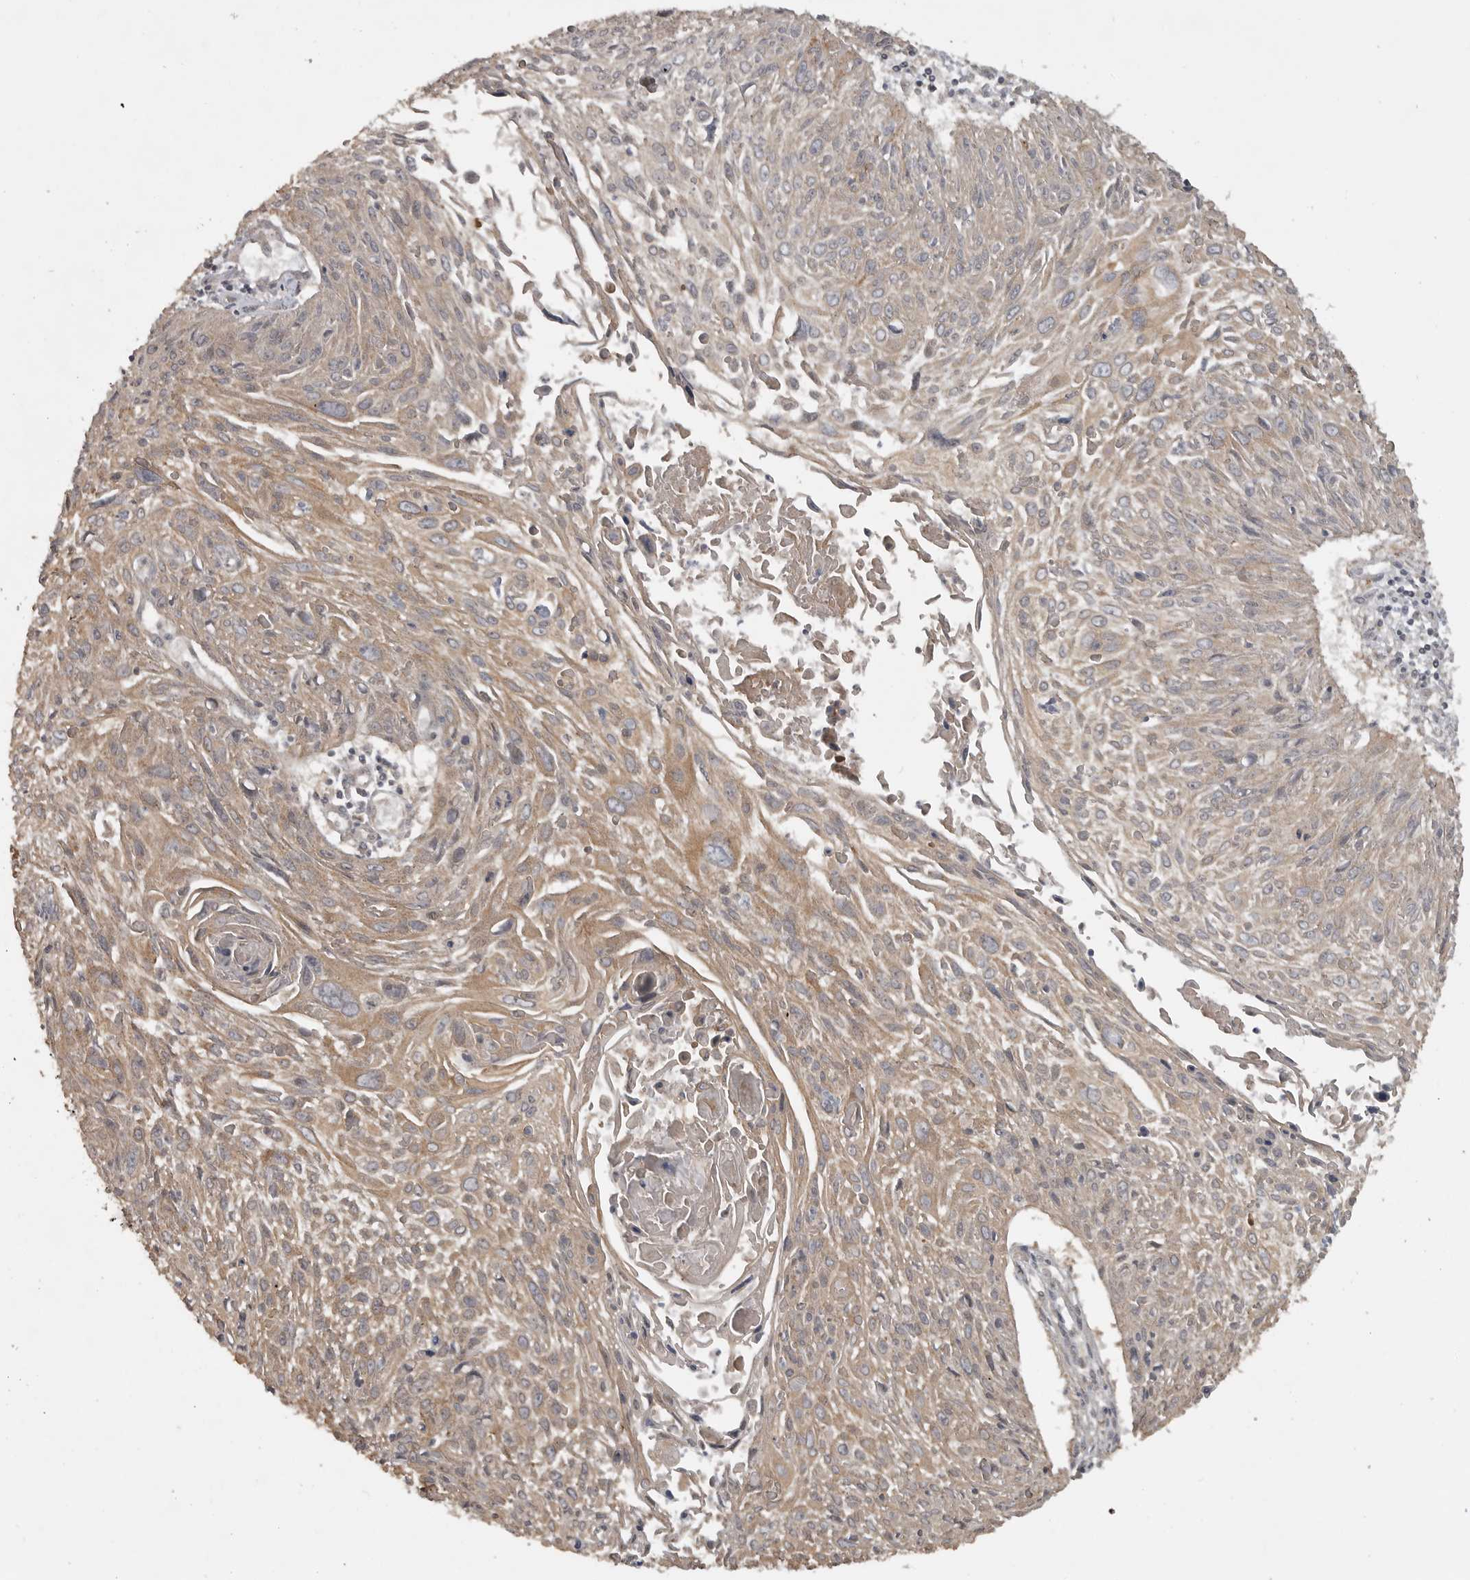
{"staining": {"intensity": "weak", "quantity": ">75%", "location": "cytoplasmic/membranous"}, "tissue": "cervical cancer", "cell_type": "Tumor cells", "image_type": "cancer", "snomed": [{"axis": "morphology", "description": "Squamous cell carcinoma, NOS"}, {"axis": "topography", "description": "Cervix"}], "caption": "DAB immunohistochemical staining of squamous cell carcinoma (cervical) shows weak cytoplasmic/membranous protein expression in about >75% of tumor cells.", "gene": "LLGL1", "patient": {"sex": "female", "age": 51}}